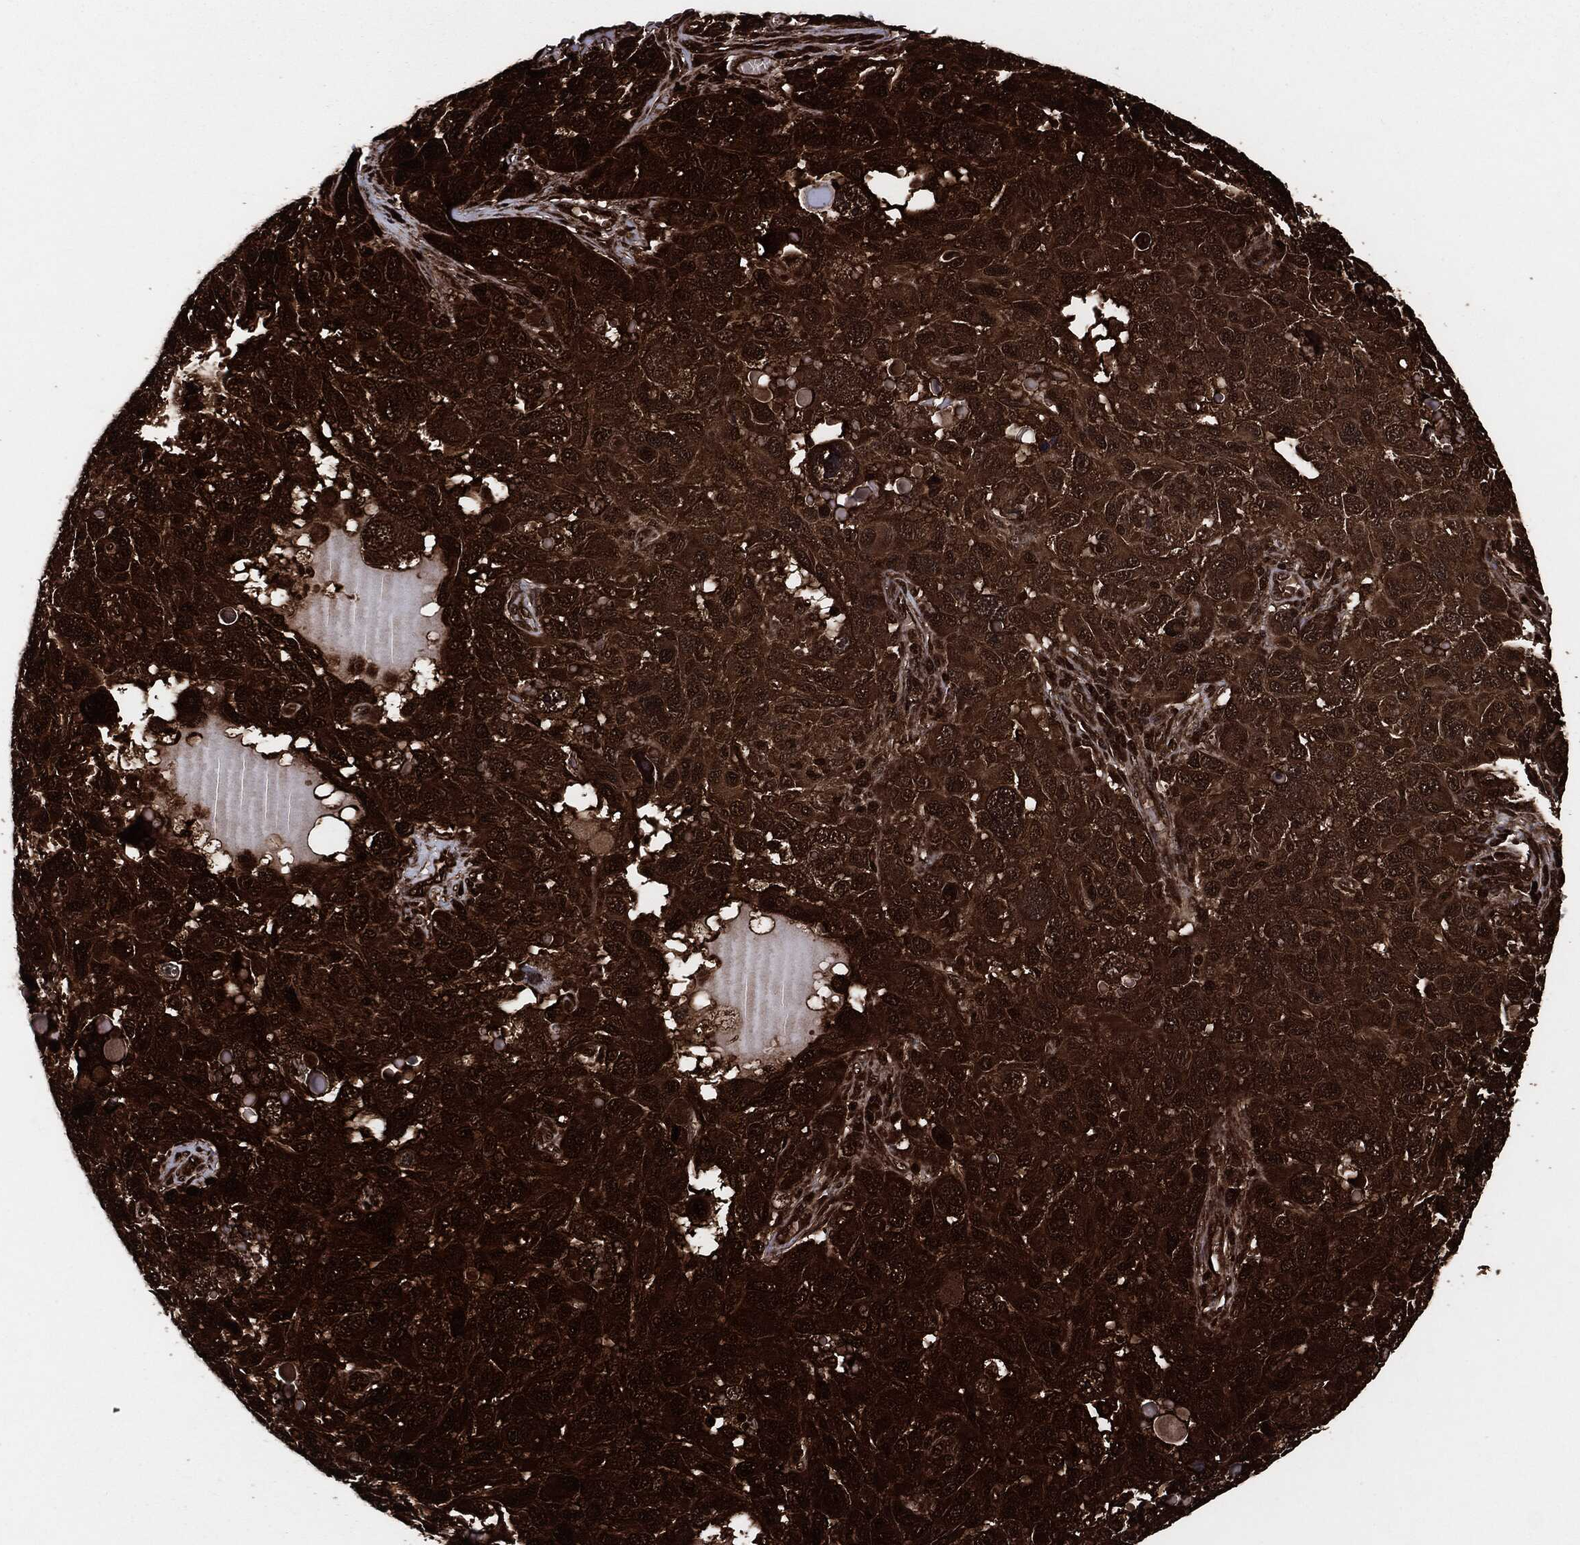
{"staining": {"intensity": "strong", "quantity": ">75%", "location": "cytoplasmic/membranous"}, "tissue": "melanoma", "cell_type": "Tumor cells", "image_type": "cancer", "snomed": [{"axis": "morphology", "description": "Malignant melanoma, NOS"}, {"axis": "topography", "description": "Skin"}], "caption": "Protein expression analysis of melanoma demonstrates strong cytoplasmic/membranous staining in approximately >75% of tumor cells.", "gene": "YWHAB", "patient": {"sex": "male", "age": 53}}